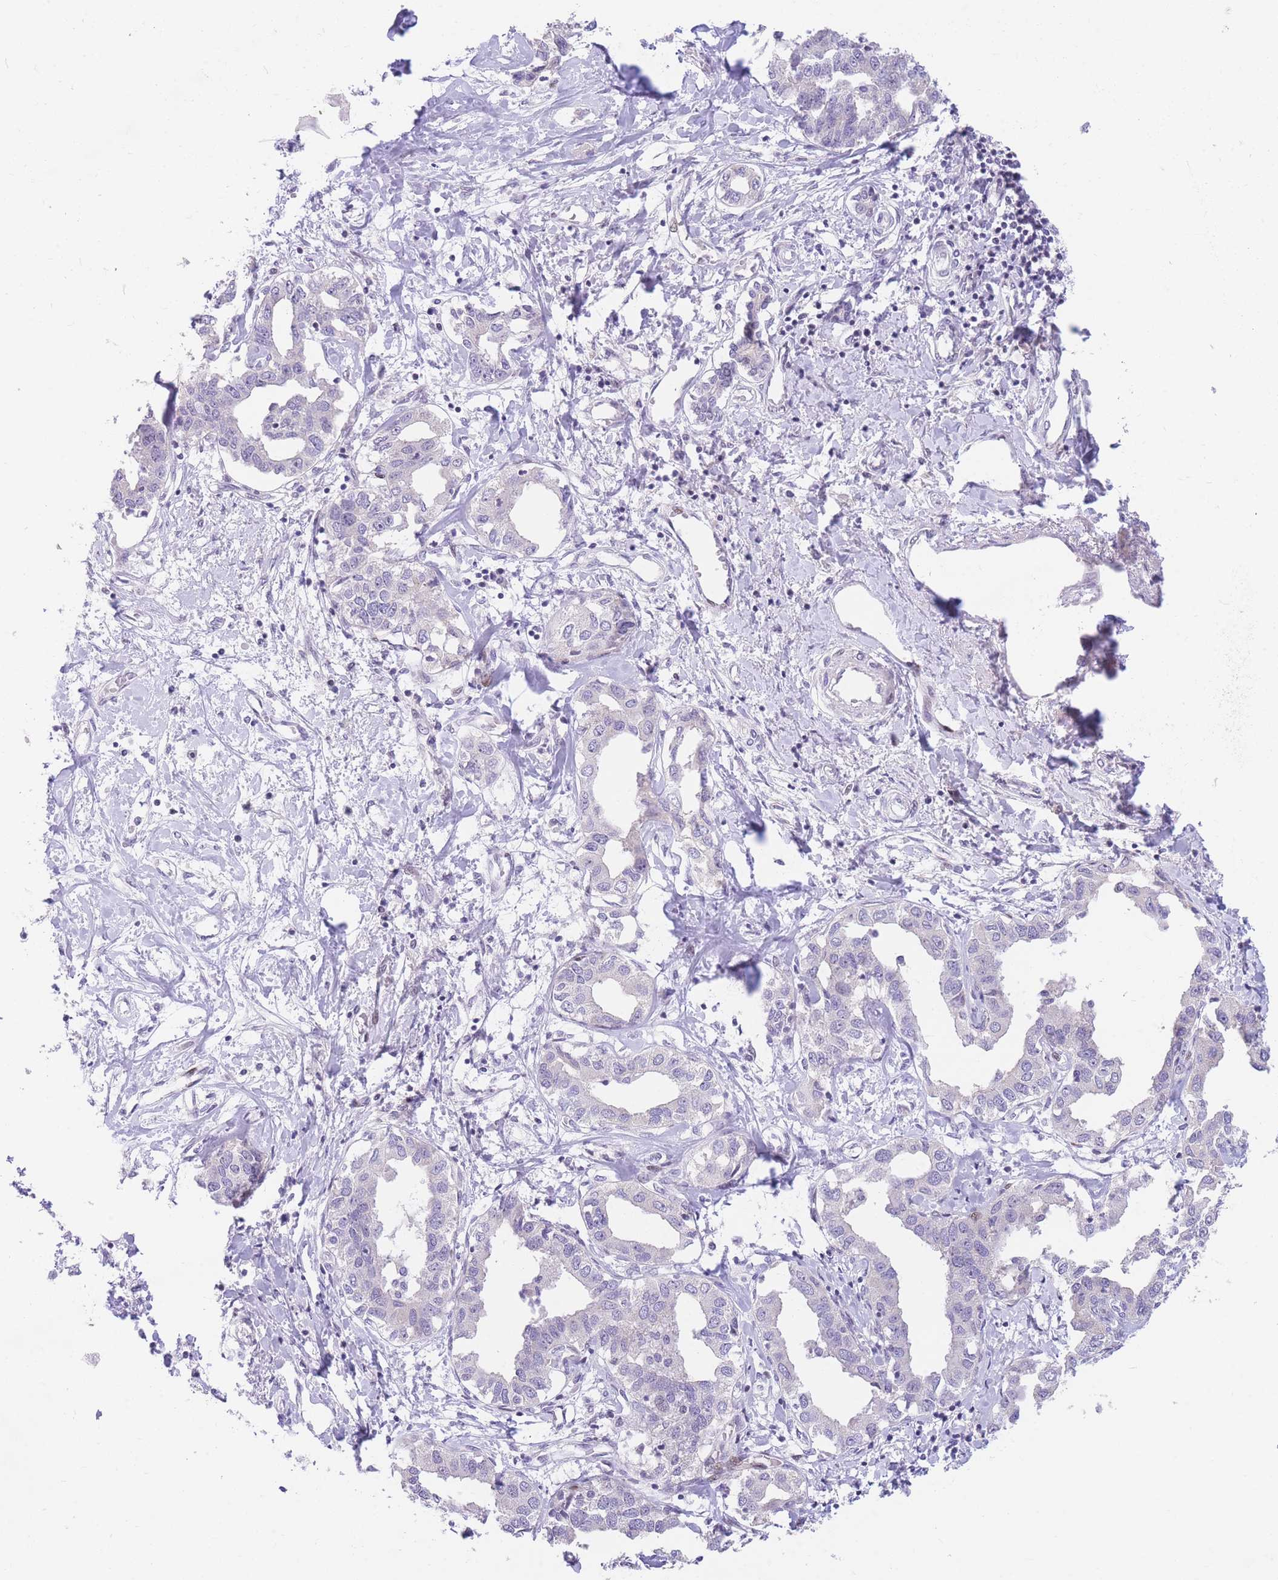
{"staining": {"intensity": "negative", "quantity": "none", "location": "none"}, "tissue": "liver cancer", "cell_type": "Tumor cells", "image_type": "cancer", "snomed": [{"axis": "morphology", "description": "Cholangiocarcinoma"}, {"axis": "topography", "description": "Liver"}], "caption": "Immunohistochemistry (IHC) image of cholangiocarcinoma (liver) stained for a protein (brown), which demonstrates no positivity in tumor cells.", "gene": "SHCBP1", "patient": {"sex": "male", "age": 59}}